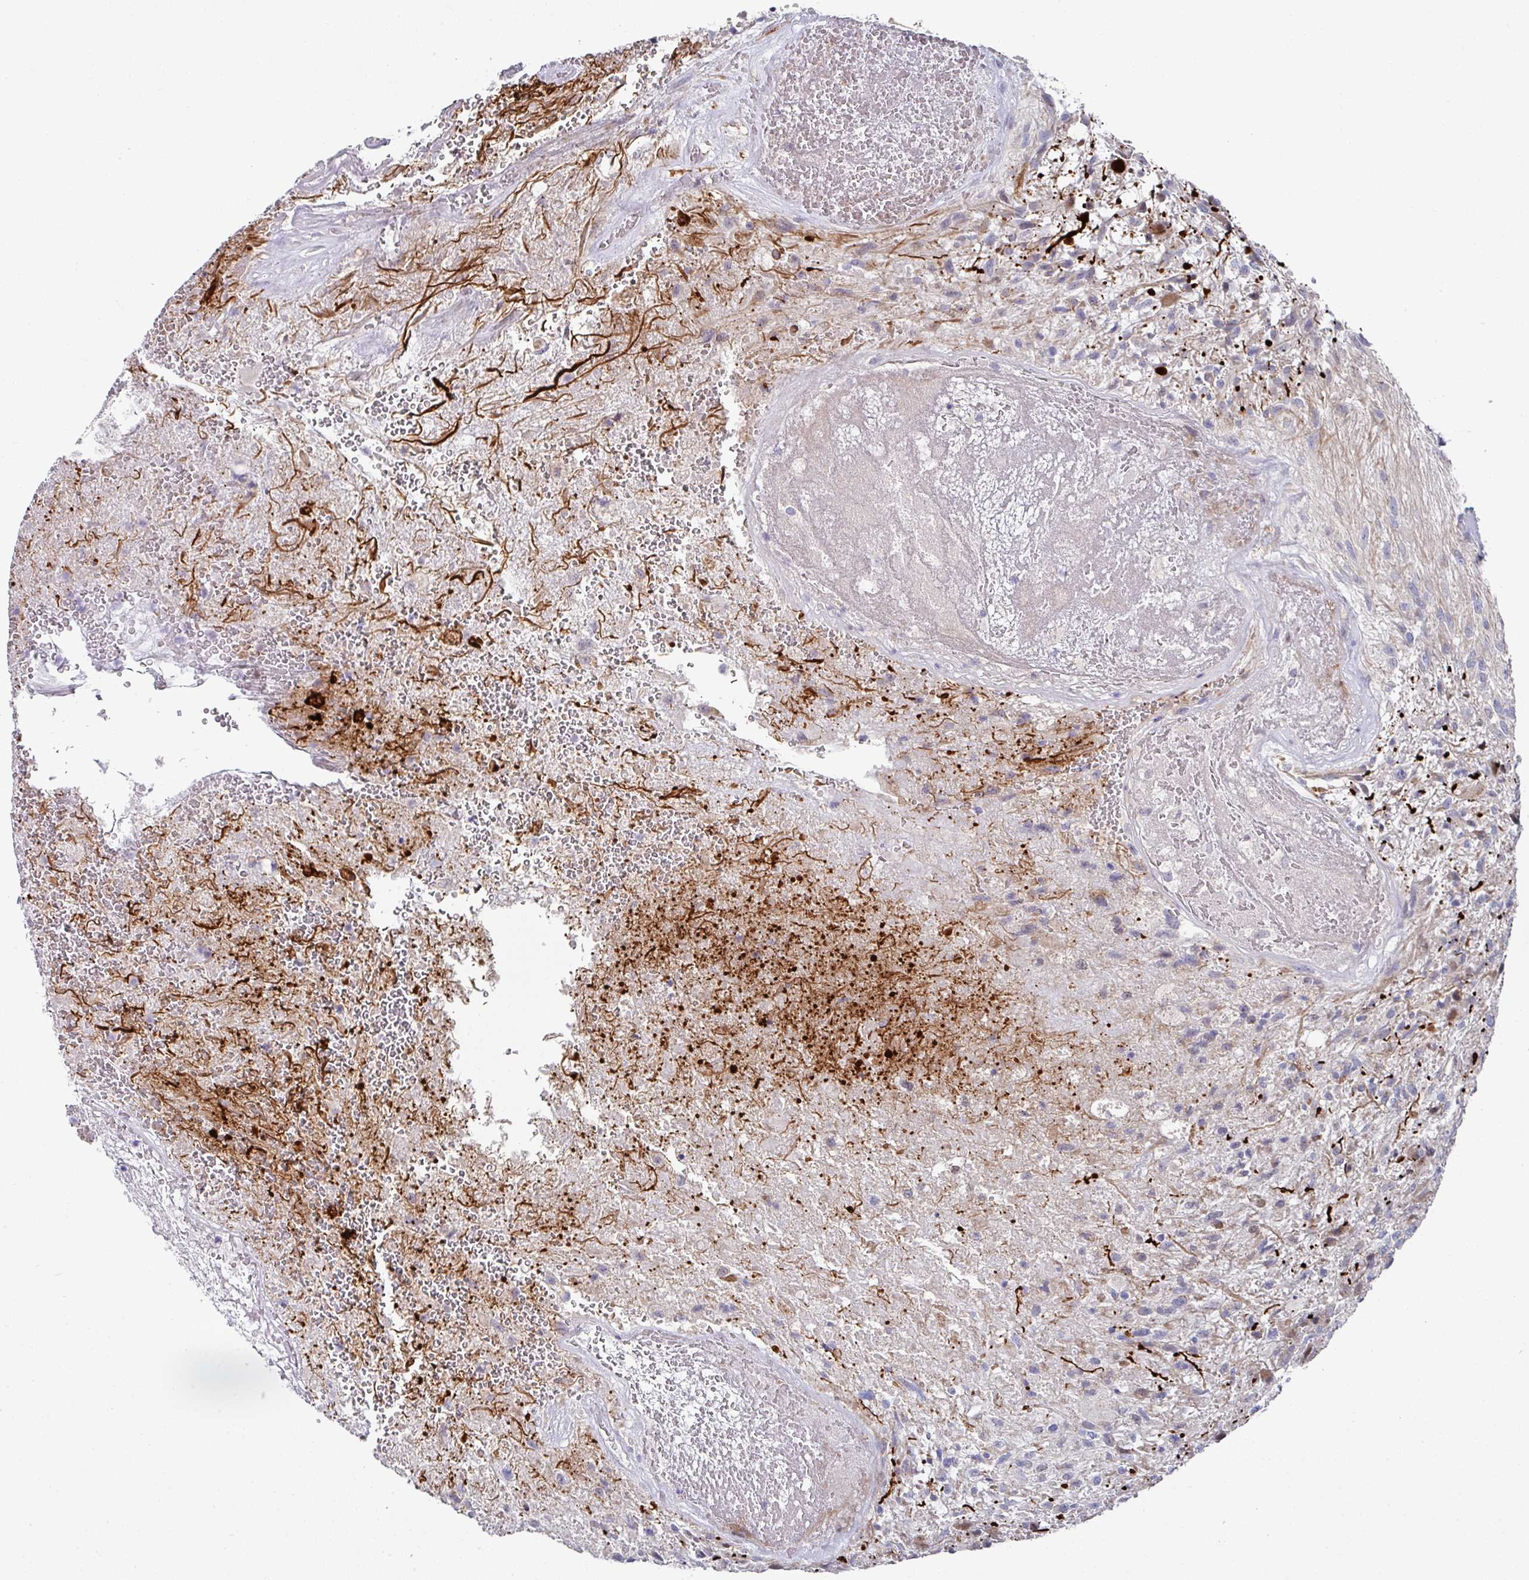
{"staining": {"intensity": "moderate", "quantity": "<25%", "location": "cytoplasmic/membranous,nuclear"}, "tissue": "glioma", "cell_type": "Tumor cells", "image_type": "cancer", "snomed": [{"axis": "morphology", "description": "Glioma, malignant, High grade"}, {"axis": "topography", "description": "Brain"}], "caption": "Human glioma stained with a brown dye shows moderate cytoplasmic/membranous and nuclear positive expression in about <25% of tumor cells.", "gene": "CBX7", "patient": {"sex": "male", "age": 56}}